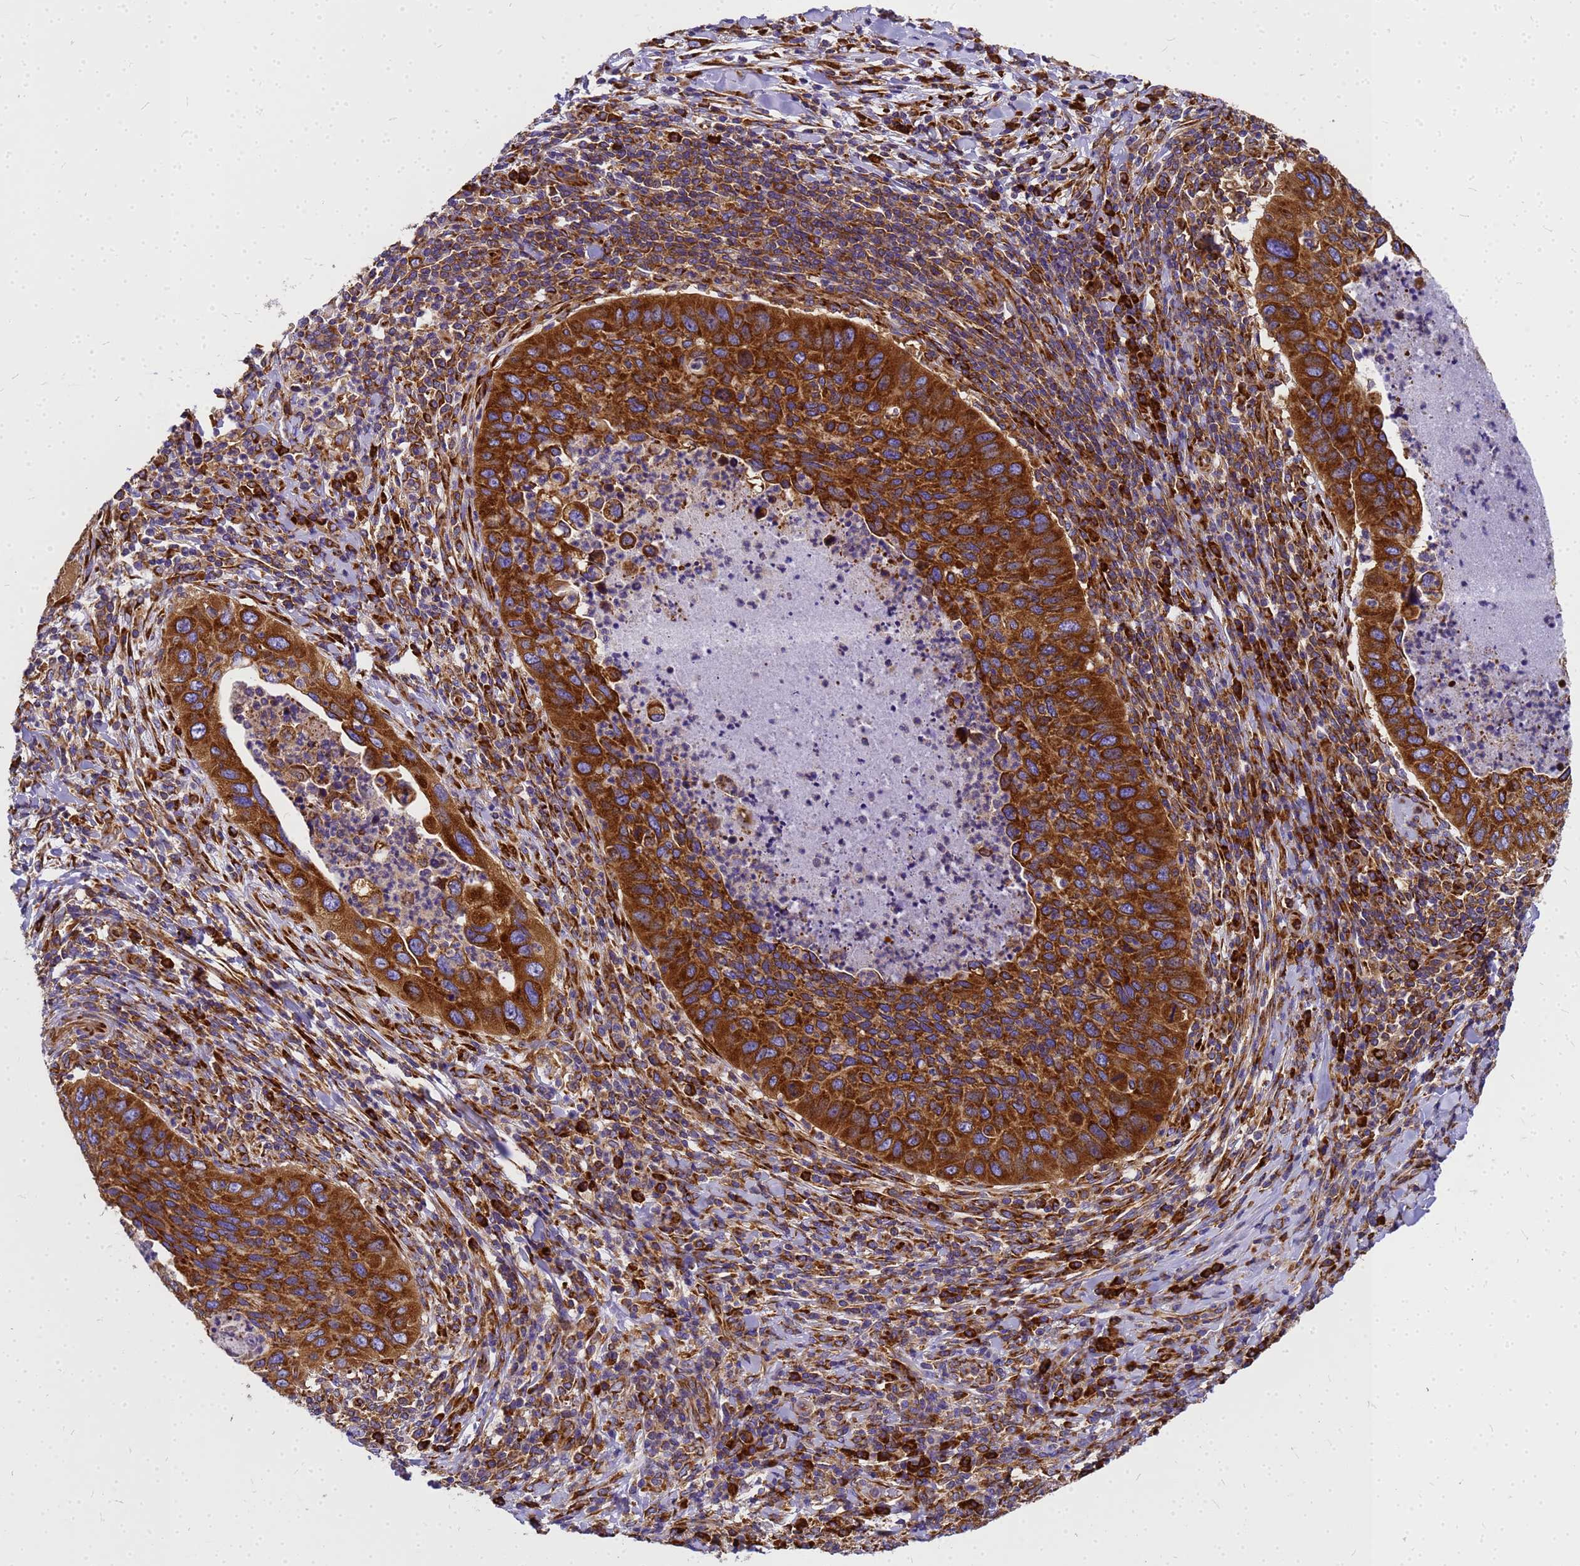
{"staining": {"intensity": "strong", "quantity": ">75%", "location": "cytoplasmic/membranous"}, "tissue": "cervical cancer", "cell_type": "Tumor cells", "image_type": "cancer", "snomed": [{"axis": "morphology", "description": "Squamous cell carcinoma, NOS"}, {"axis": "topography", "description": "Cervix"}], "caption": "Cervical squamous cell carcinoma stained with immunohistochemistry (IHC) displays strong cytoplasmic/membranous expression in approximately >75% of tumor cells.", "gene": "EEF1D", "patient": {"sex": "female", "age": 38}}